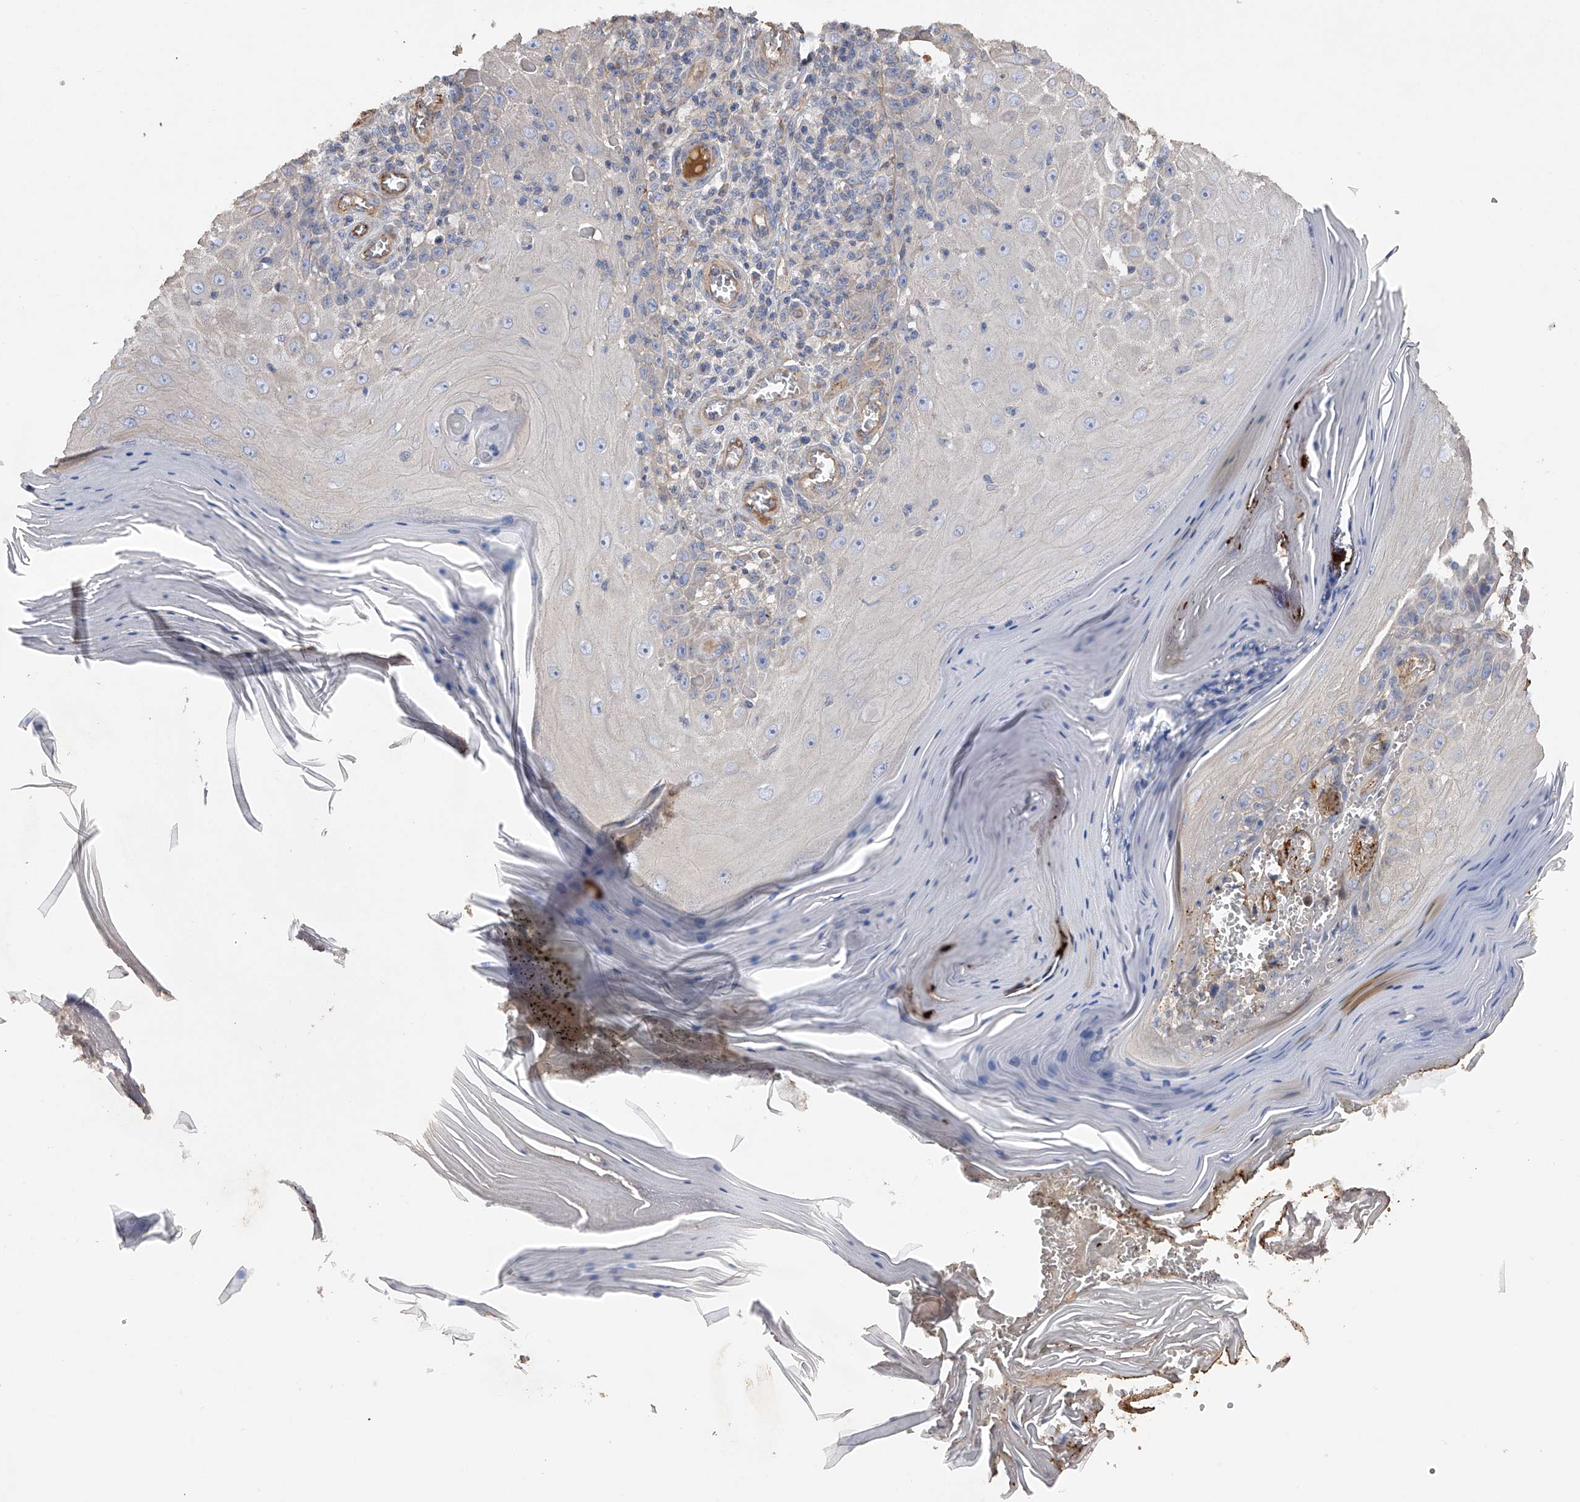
{"staining": {"intensity": "negative", "quantity": "none", "location": "none"}, "tissue": "skin cancer", "cell_type": "Tumor cells", "image_type": "cancer", "snomed": [{"axis": "morphology", "description": "Squamous cell carcinoma, NOS"}, {"axis": "topography", "description": "Skin"}], "caption": "Immunohistochemical staining of human skin squamous cell carcinoma demonstrates no significant positivity in tumor cells.", "gene": "RWDD2A", "patient": {"sex": "female", "age": 73}}